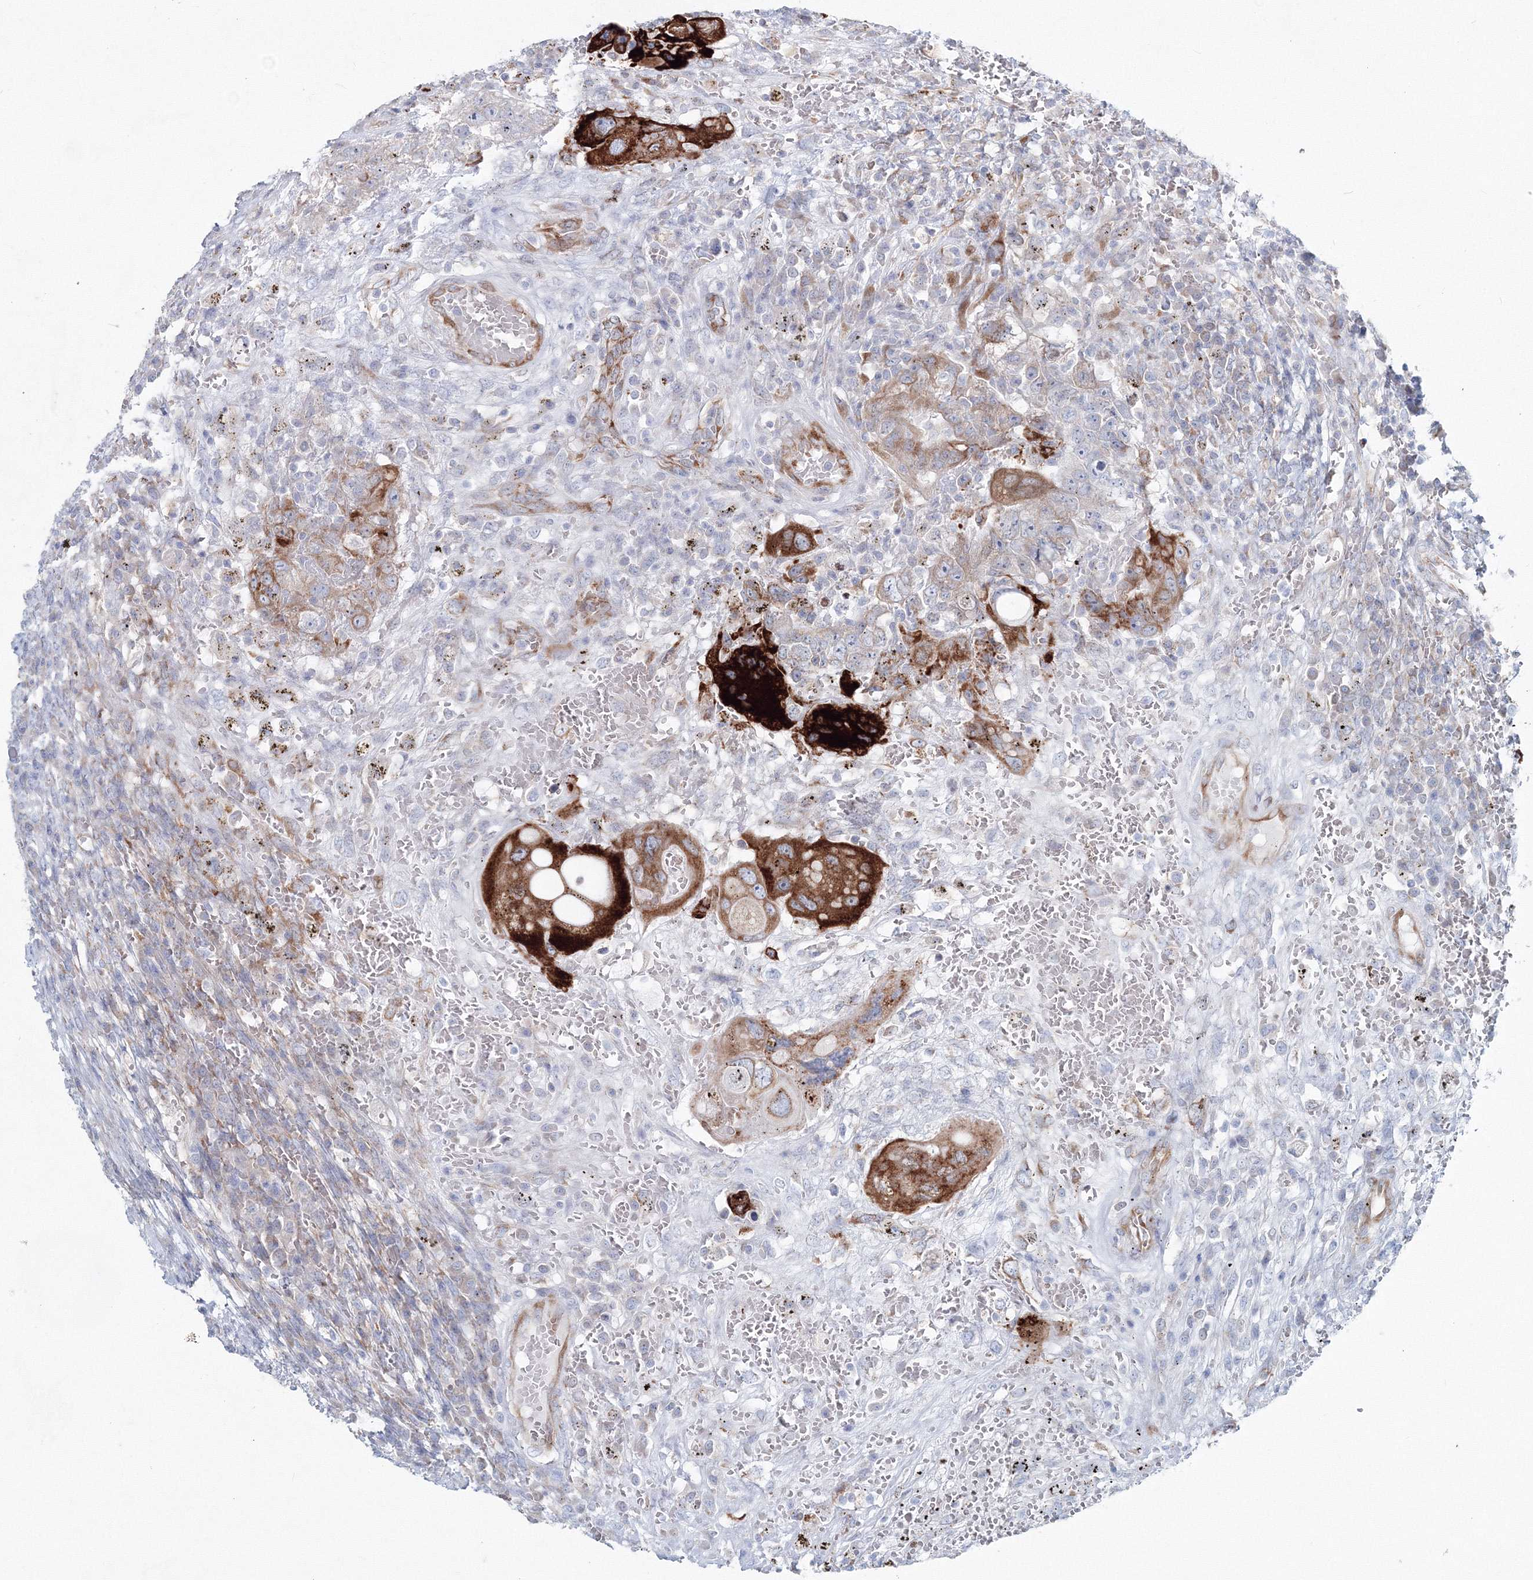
{"staining": {"intensity": "strong", "quantity": "25%-75%", "location": "cytoplasmic/membranous"}, "tissue": "testis cancer", "cell_type": "Tumor cells", "image_type": "cancer", "snomed": [{"axis": "morphology", "description": "Carcinoma, Embryonal, NOS"}, {"axis": "topography", "description": "Testis"}], "caption": "Strong cytoplasmic/membranous expression for a protein is present in approximately 25%-75% of tumor cells of embryonal carcinoma (testis) using immunohistochemistry (IHC).", "gene": "RCN1", "patient": {"sex": "male", "age": 26}}